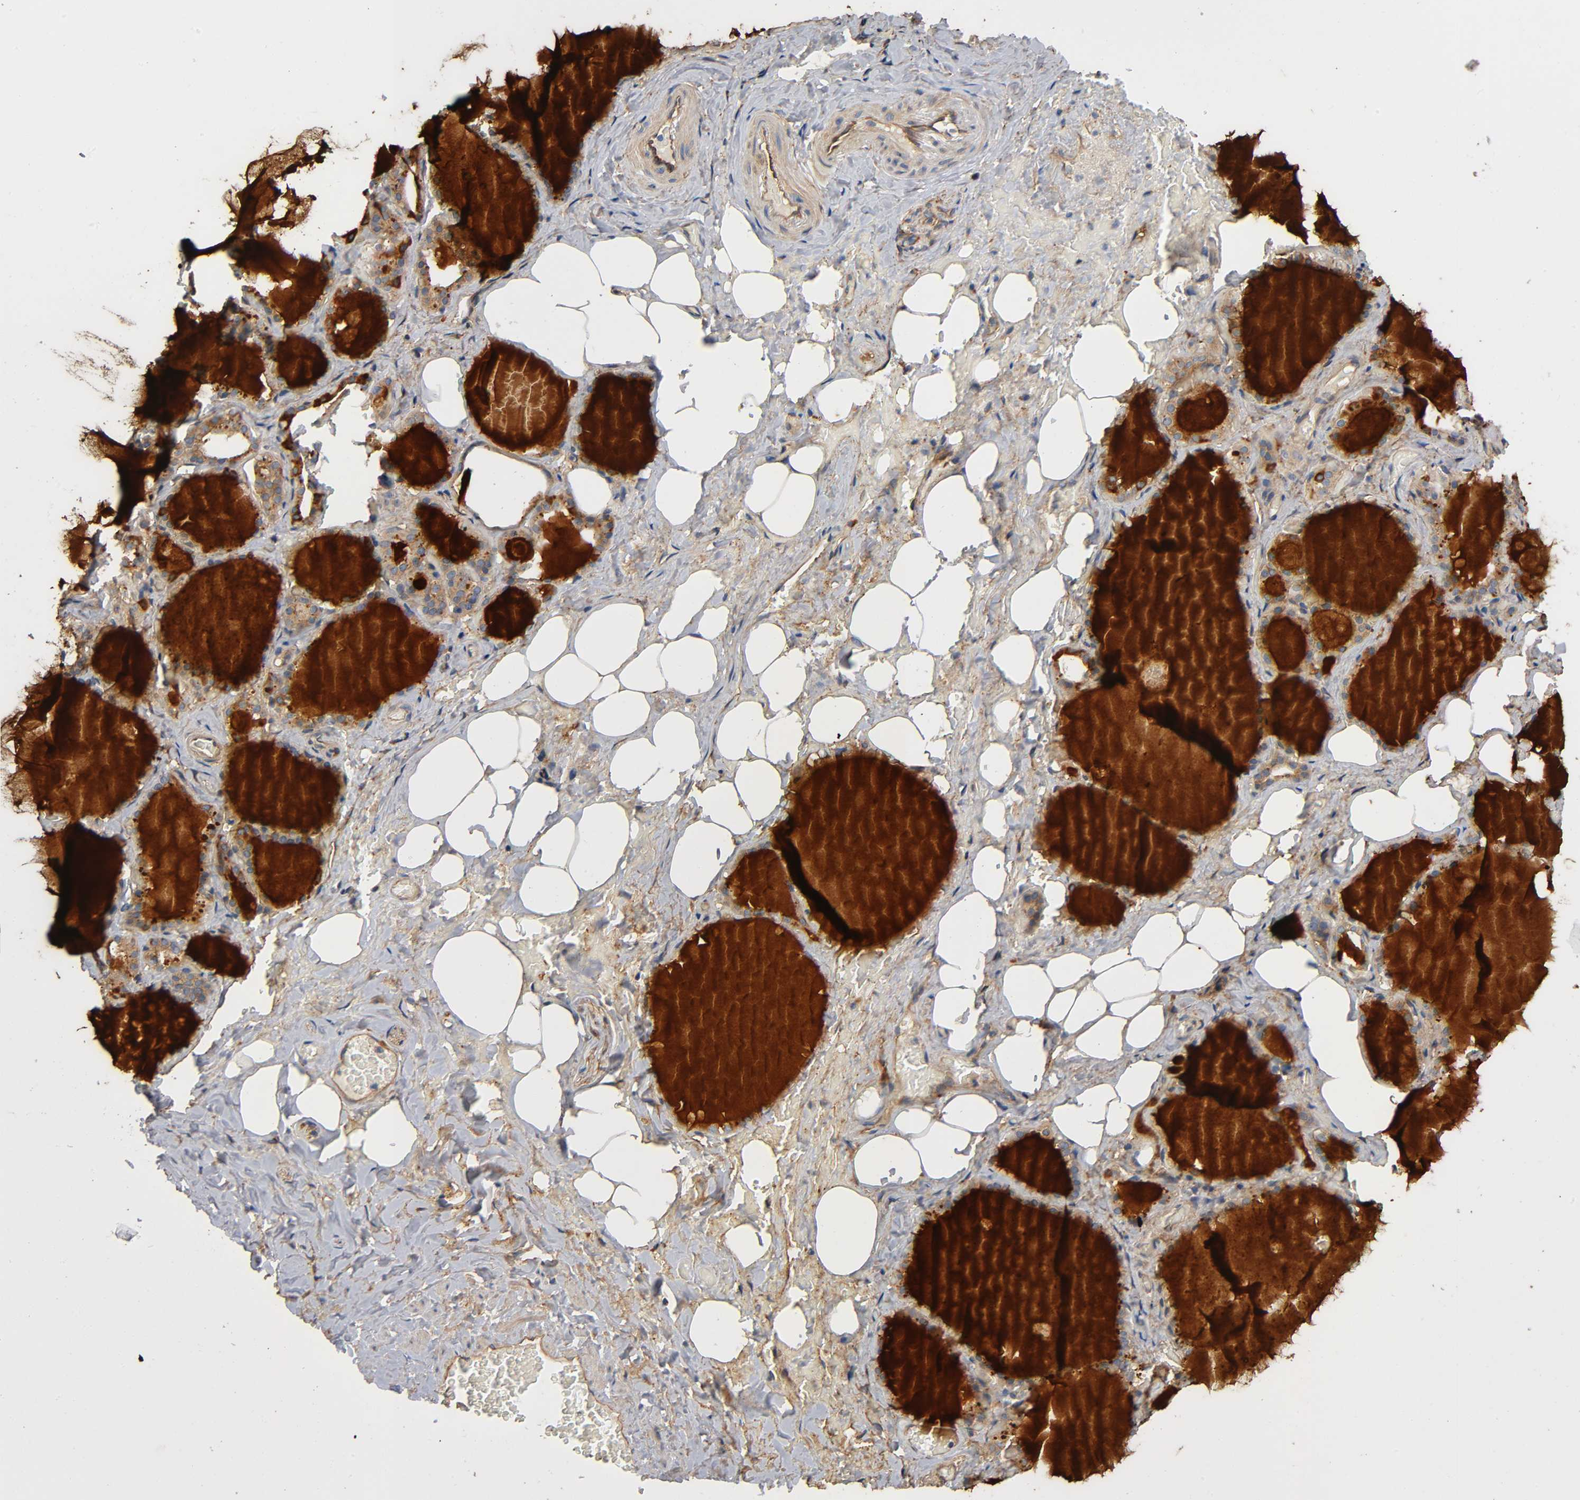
{"staining": {"intensity": "strong", "quantity": ">75%", "location": "cytoplasmic/membranous"}, "tissue": "thyroid gland", "cell_type": "Glandular cells", "image_type": "normal", "snomed": [{"axis": "morphology", "description": "Normal tissue, NOS"}, {"axis": "topography", "description": "Thyroid gland"}], "caption": "Immunohistochemistry image of unremarkable thyroid gland: human thyroid gland stained using immunohistochemistry (IHC) demonstrates high levels of strong protein expression localized specifically in the cytoplasmic/membranous of glandular cells, appearing as a cytoplasmic/membranous brown color.", "gene": "MARS1", "patient": {"sex": "male", "age": 61}}